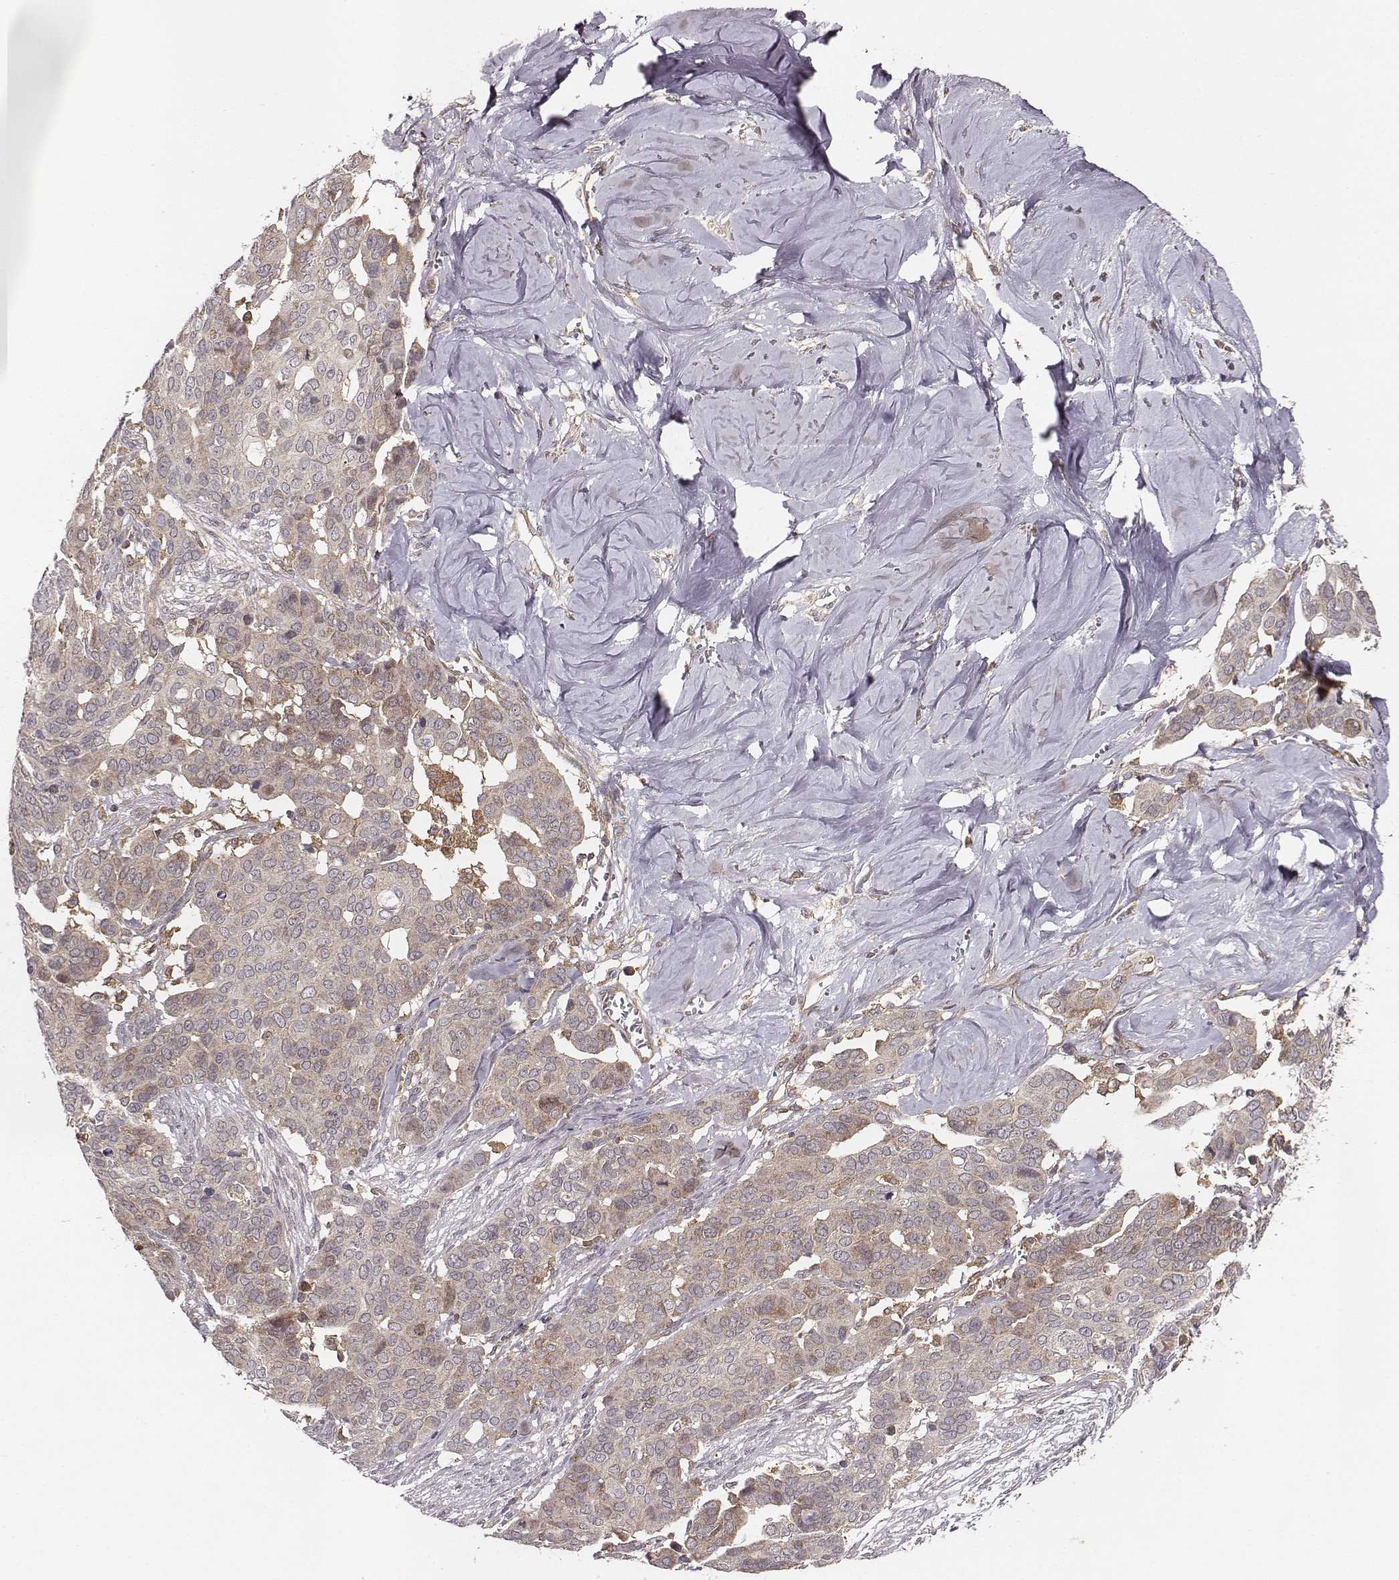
{"staining": {"intensity": "weak", "quantity": ">75%", "location": "cytoplasmic/membranous"}, "tissue": "ovarian cancer", "cell_type": "Tumor cells", "image_type": "cancer", "snomed": [{"axis": "morphology", "description": "Carcinoma, endometroid"}, {"axis": "topography", "description": "Ovary"}], "caption": "Ovarian cancer (endometroid carcinoma) tissue displays weak cytoplasmic/membranous expression in approximately >75% of tumor cells, visualized by immunohistochemistry.", "gene": "VPS26A", "patient": {"sex": "female", "age": 78}}